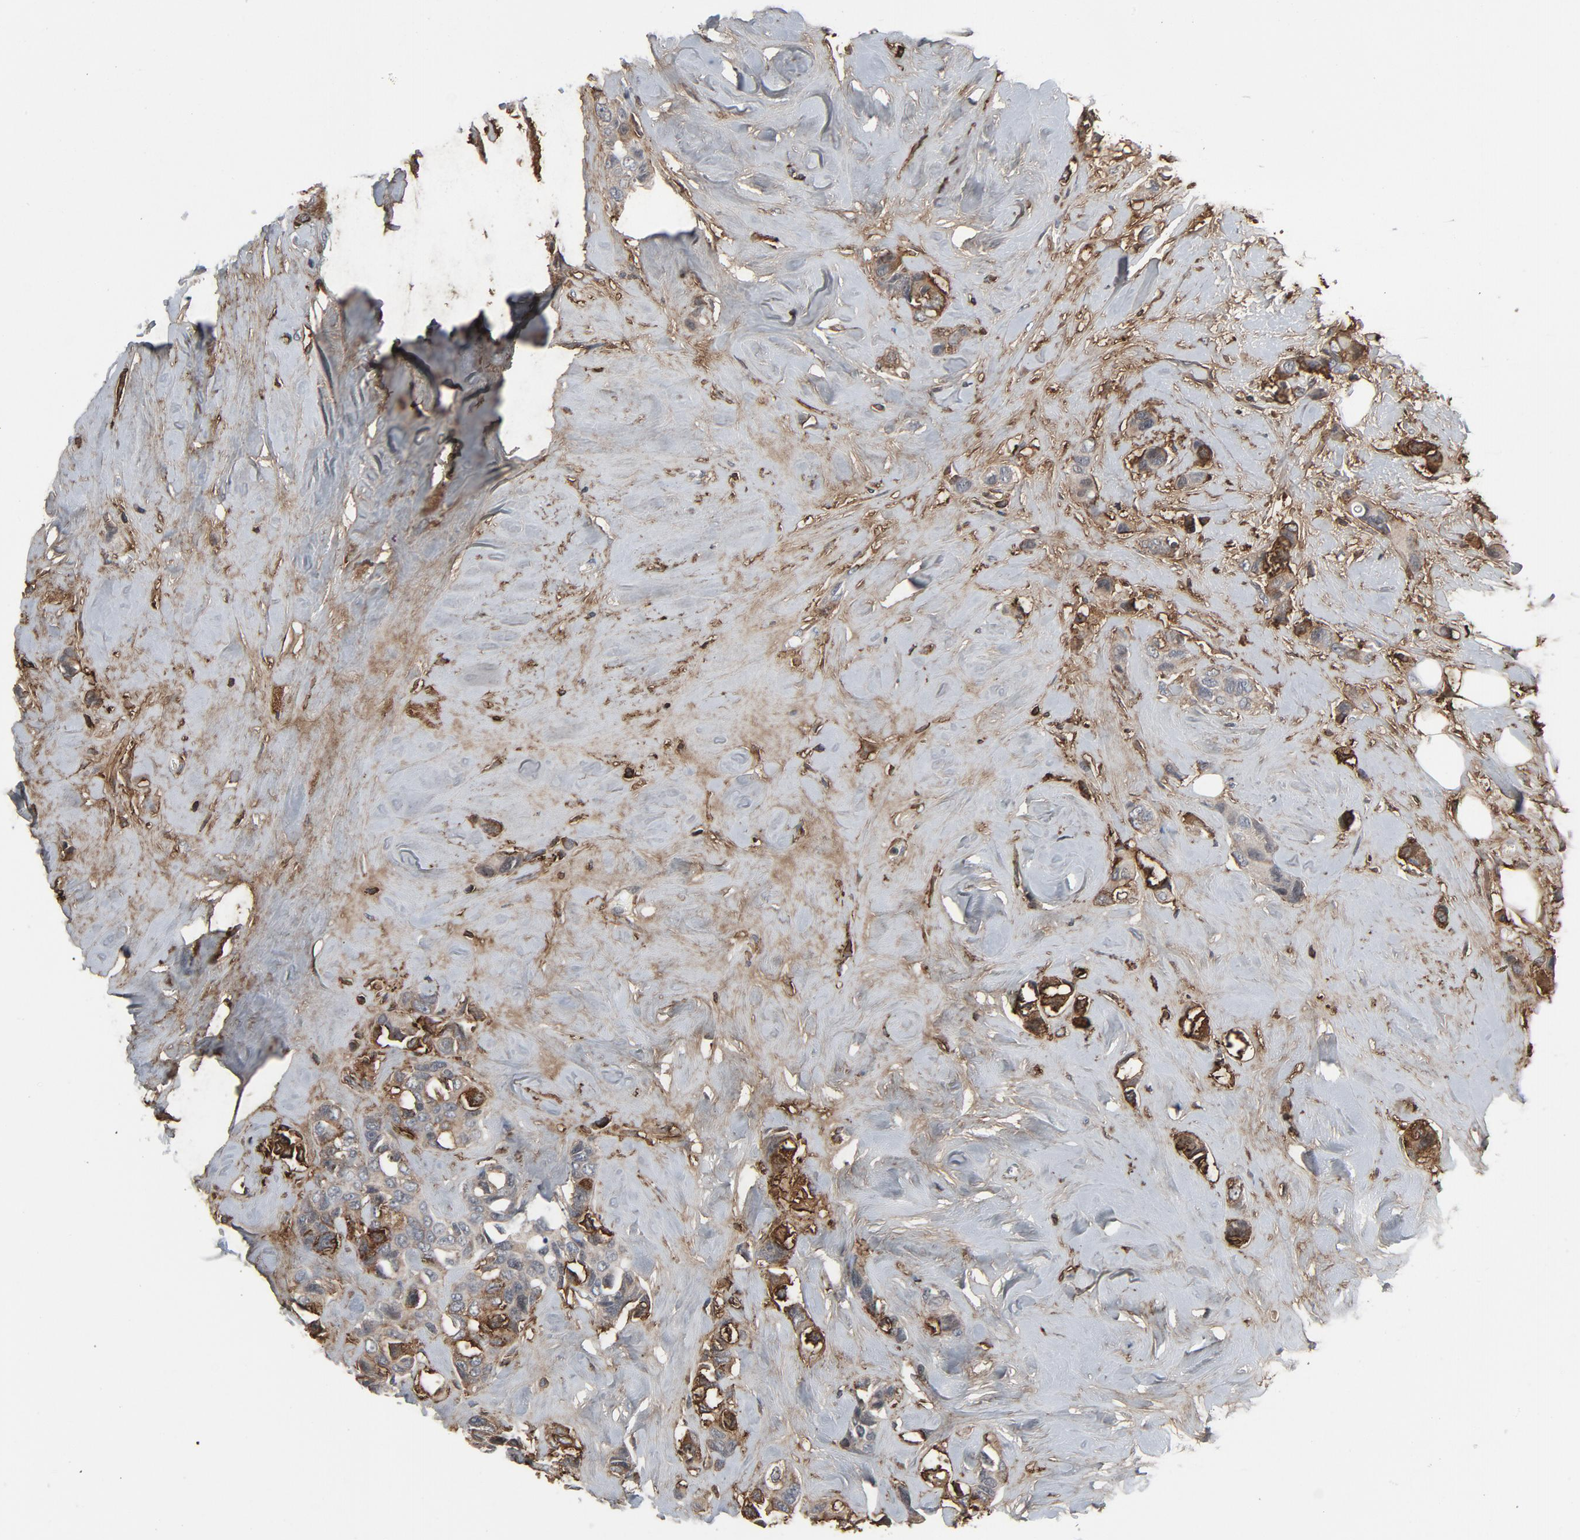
{"staining": {"intensity": "negative", "quantity": "none", "location": "none"}, "tissue": "breast cancer", "cell_type": "Tumor cells", "image_type": "cancer", "snomed": [{"axis": "morphology", "description": "Duct carcinoma"}, {"axis": "topography", "description": "Breast"}], "caption": "Tumor cells show no significant expression in invasive ductal carcinoma (breast).", "gene": "PDZD4", "patient": {"sex": "female", "age": 51}}